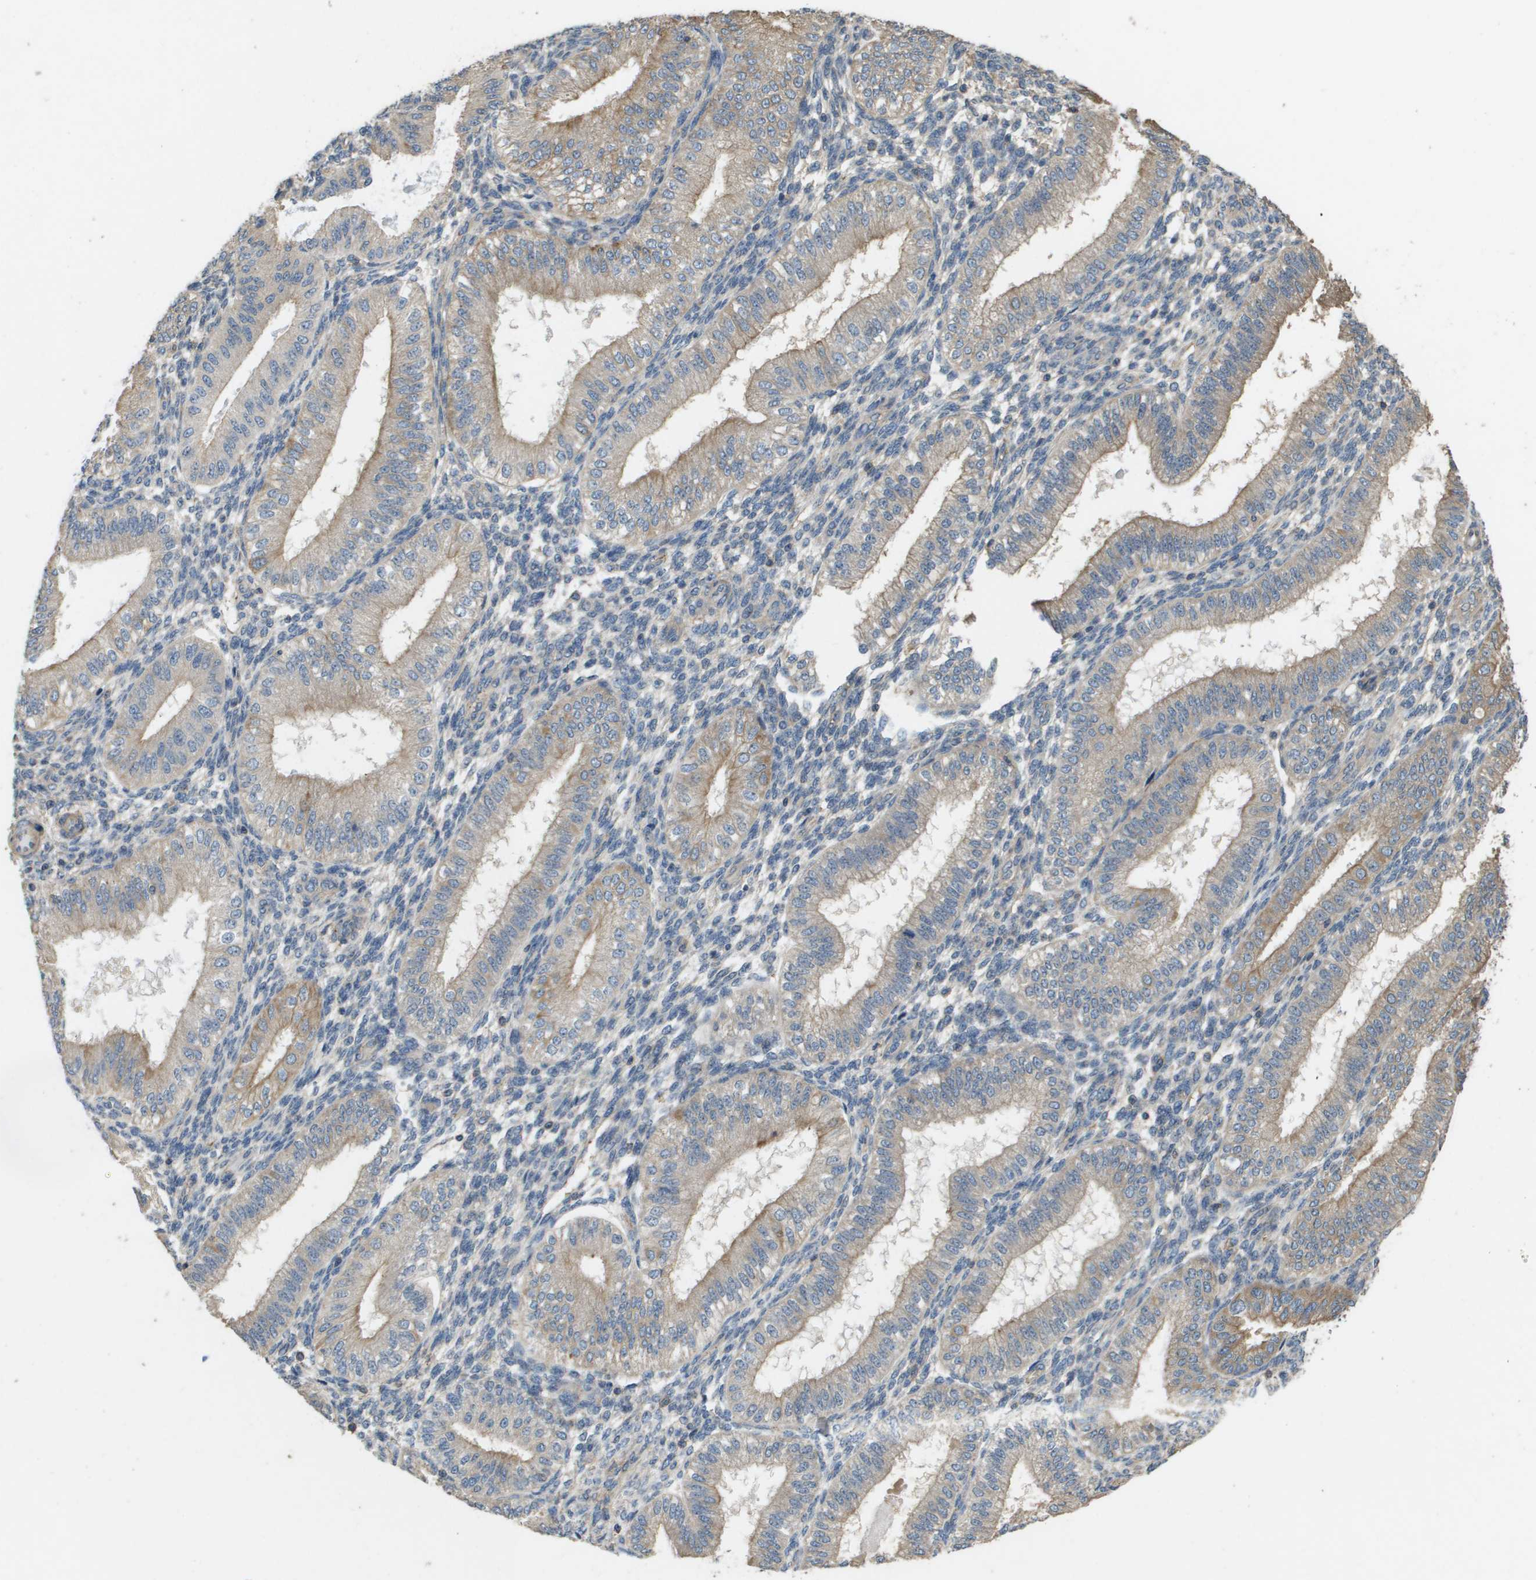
{"staining": {"intensity": "weak", "quantity": "<25%", "location": "cytoplasmic/membranous"}, "tissue": "endometrium", "cell_type": "Cells in endometrial stroma", "image_type": "normal", "snomed": [{"axis": "morphology", "description": "Normal tissue, NOS"}, {"axis": "topography", "description": "Endometrium"}], "caption": "Human endometrium stained for a protein using IHC reveals no positivity in cells in endometrial stroma.", "gene": "KRT23", "patient": {"sex": "female", "age": 39}}